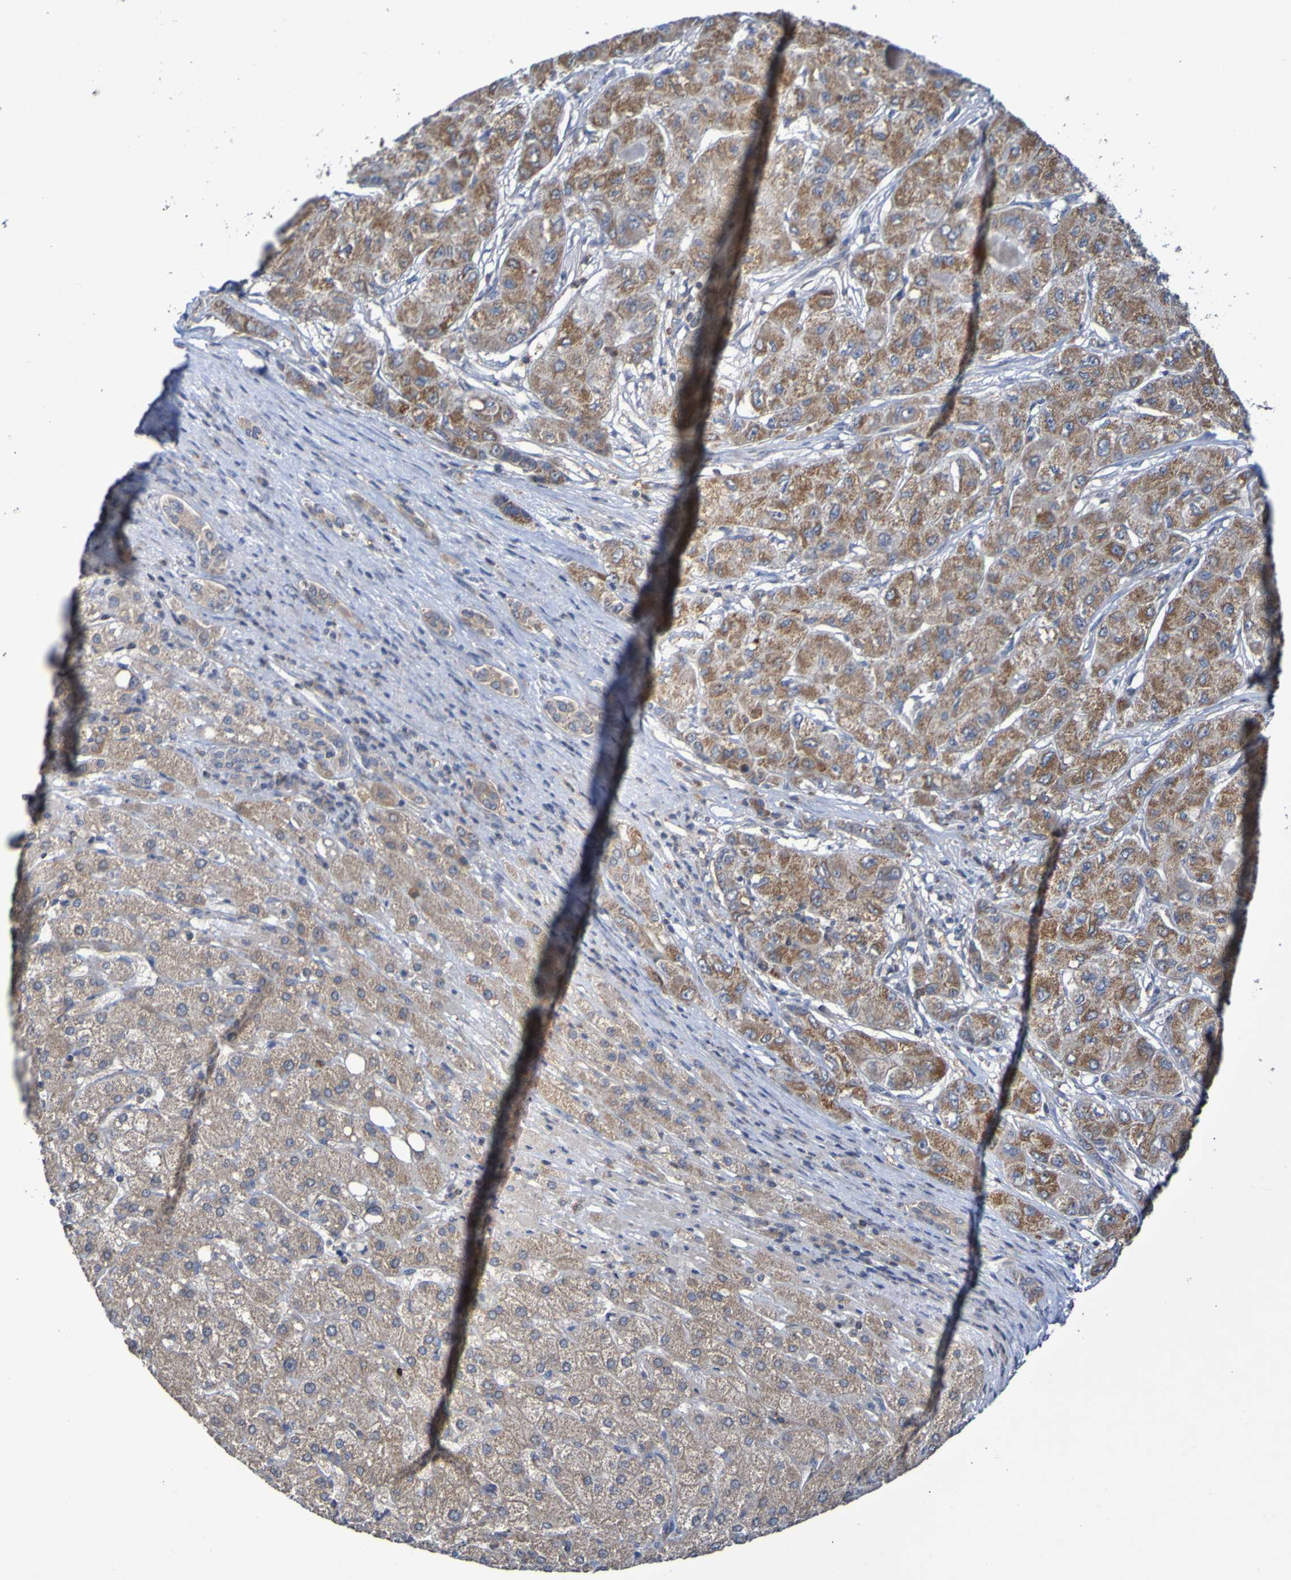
{"staining": {"intensity": "moderate", "quantity": ">75%", "location": "cytoplasmic/membranous"}, "tissue": "liver cancer", "cell_type": "Tumor cells", "image_type": "cancer", "snomed": [{"axis": "morphology", "description": "Carcinoma, Hepatocellular, NOS"}, {"axis": "topography", "description": "Liver"}], "caption": "Approximately >75% of tumor cells in liver cancer demonstrate moderate cytoplasmic/membranous protein expression as visualized by brown immunohistochemical staining.", "gene": "C3orf18", "patient": {"sex": "male", "age": 80}}